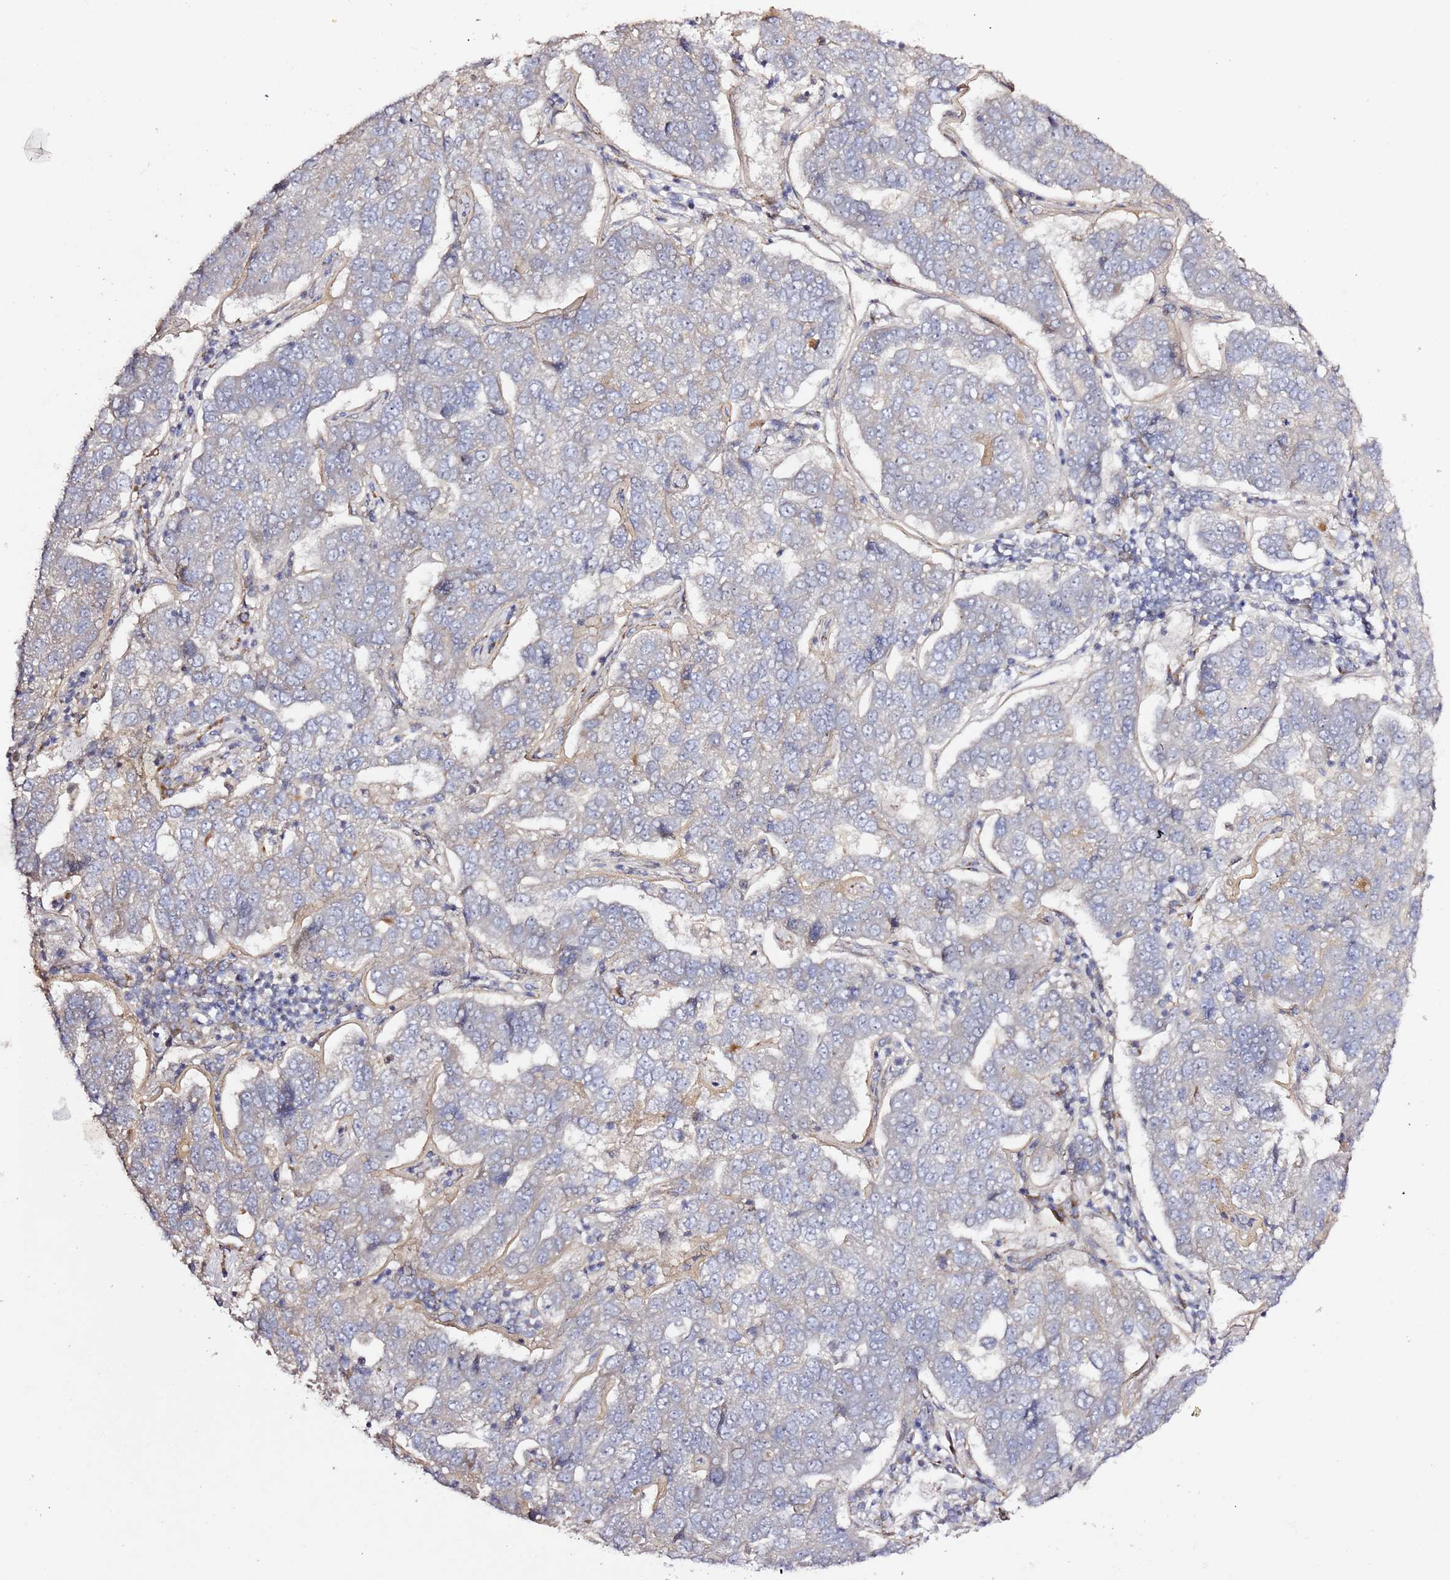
{"staining": {"intensity": "negative", "quantity": "none", "location": "none"}, "tissue": "pancreatic cancer", "cell_type": "Tumor cells", "image_type": "cancer", "snomed": [{"axis": "morphology", "description": "Adenocarcinoma, NOS"}, {"axis": "topography", "description": "Pancreas"}], "caption": "This micrograph is of pancreatic adenocarcinoma stained with immunohistochemistry (IHC) to label a protein in brown with the nuclei are counter-stained blue. There is no expression in tumor cells.", "gene": "HSD17B7", "patient": {"sex": "female", "age": 61}}